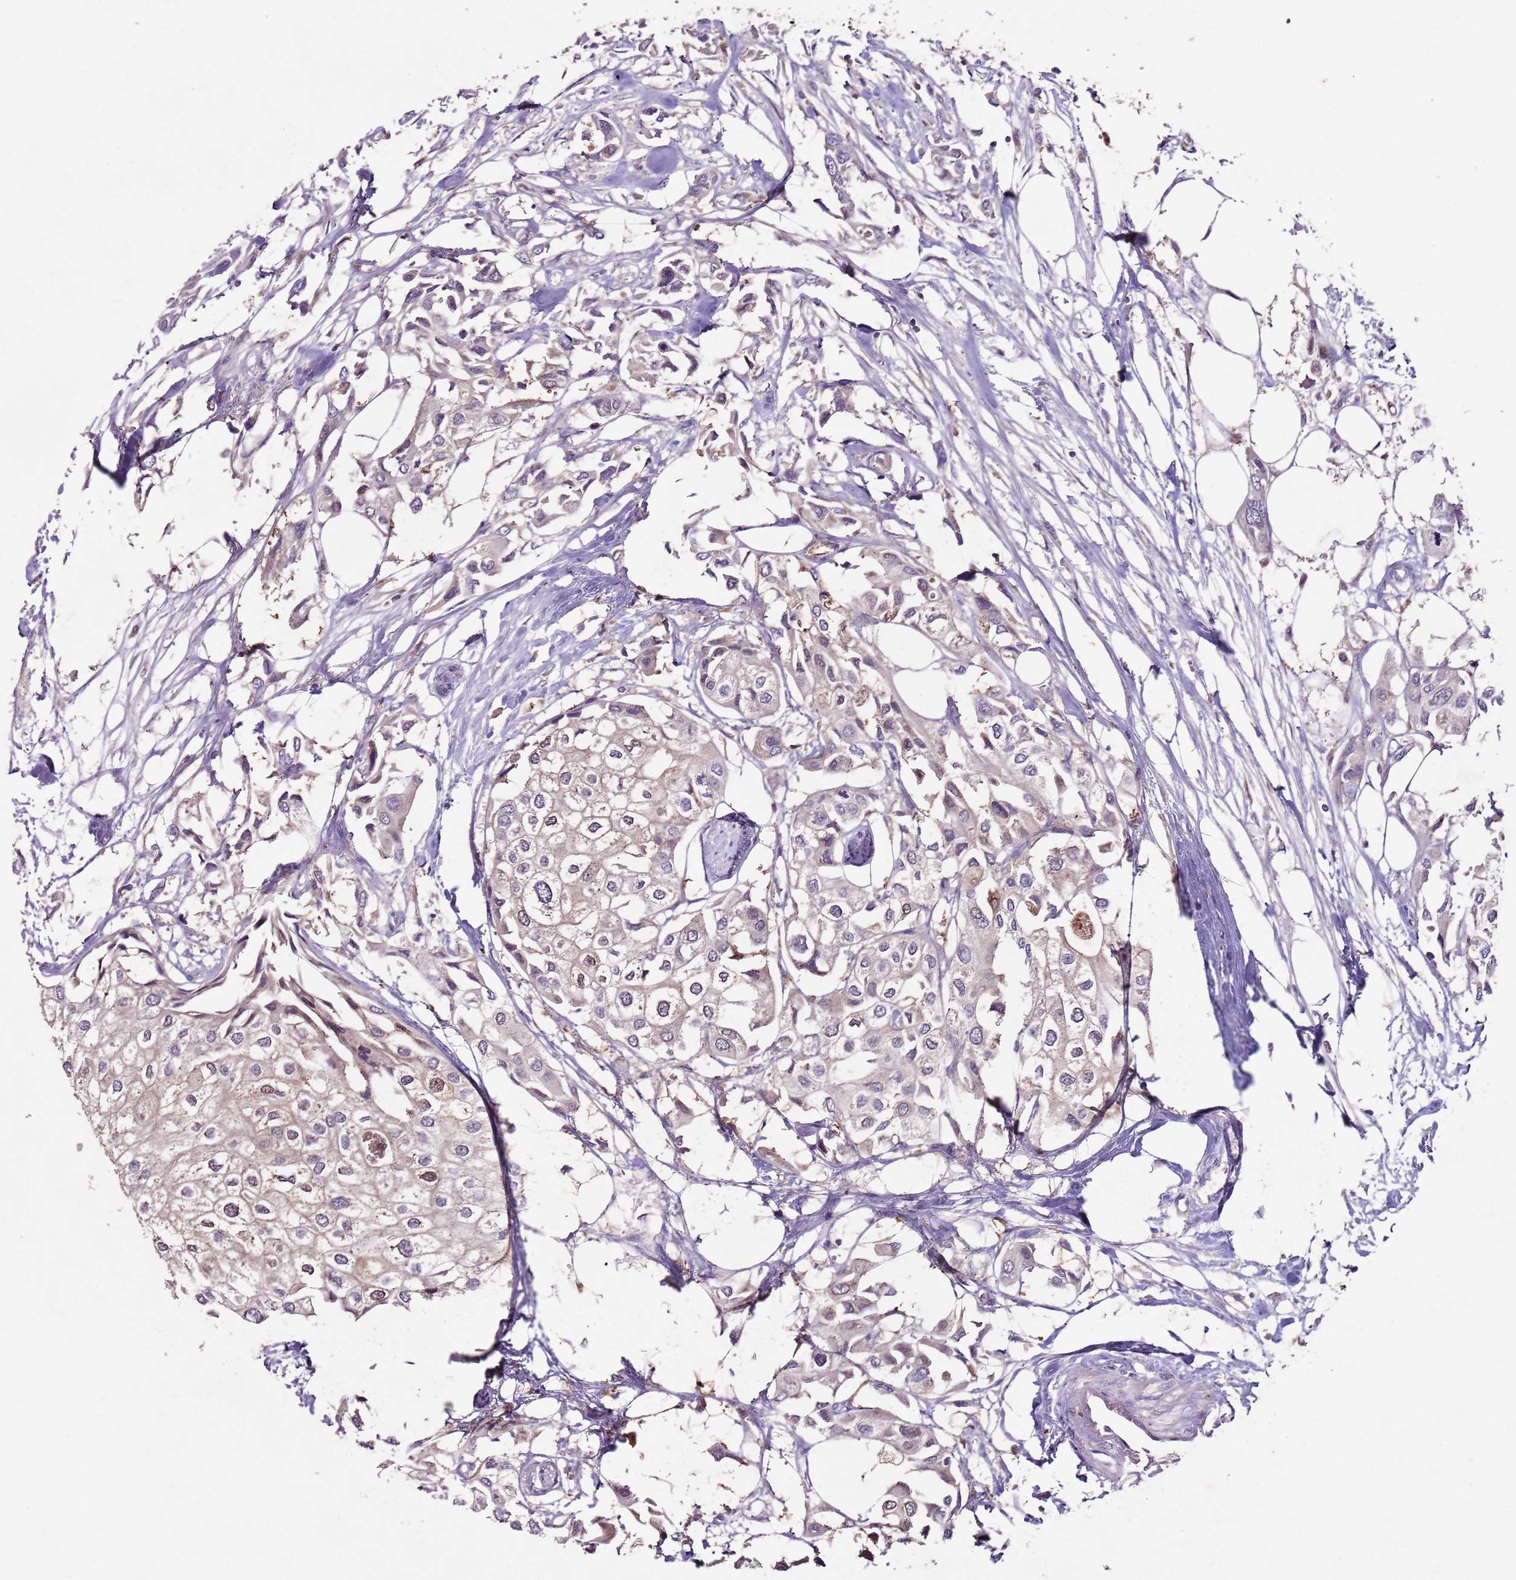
{"staining": {"intensity": "weak", "quantity": "<25%", "location": "cytoplasmic/membranous,nuclear"}, "tissue": "urothelial cancer", "cell_type": "Tumor cells", "image_type": "cancer", "snomed": [{"axis": "morphology", "description": "Urothelial carcinoma, High grade"}, {"axis": "topography", "description": "Urinary bladder"}], "caption": "Tumor cells show no significant protein staining in urothelial carcinoma (high-grade).", "gene": "NRDE2", "patient": {"sex": "male", "age": 64}}